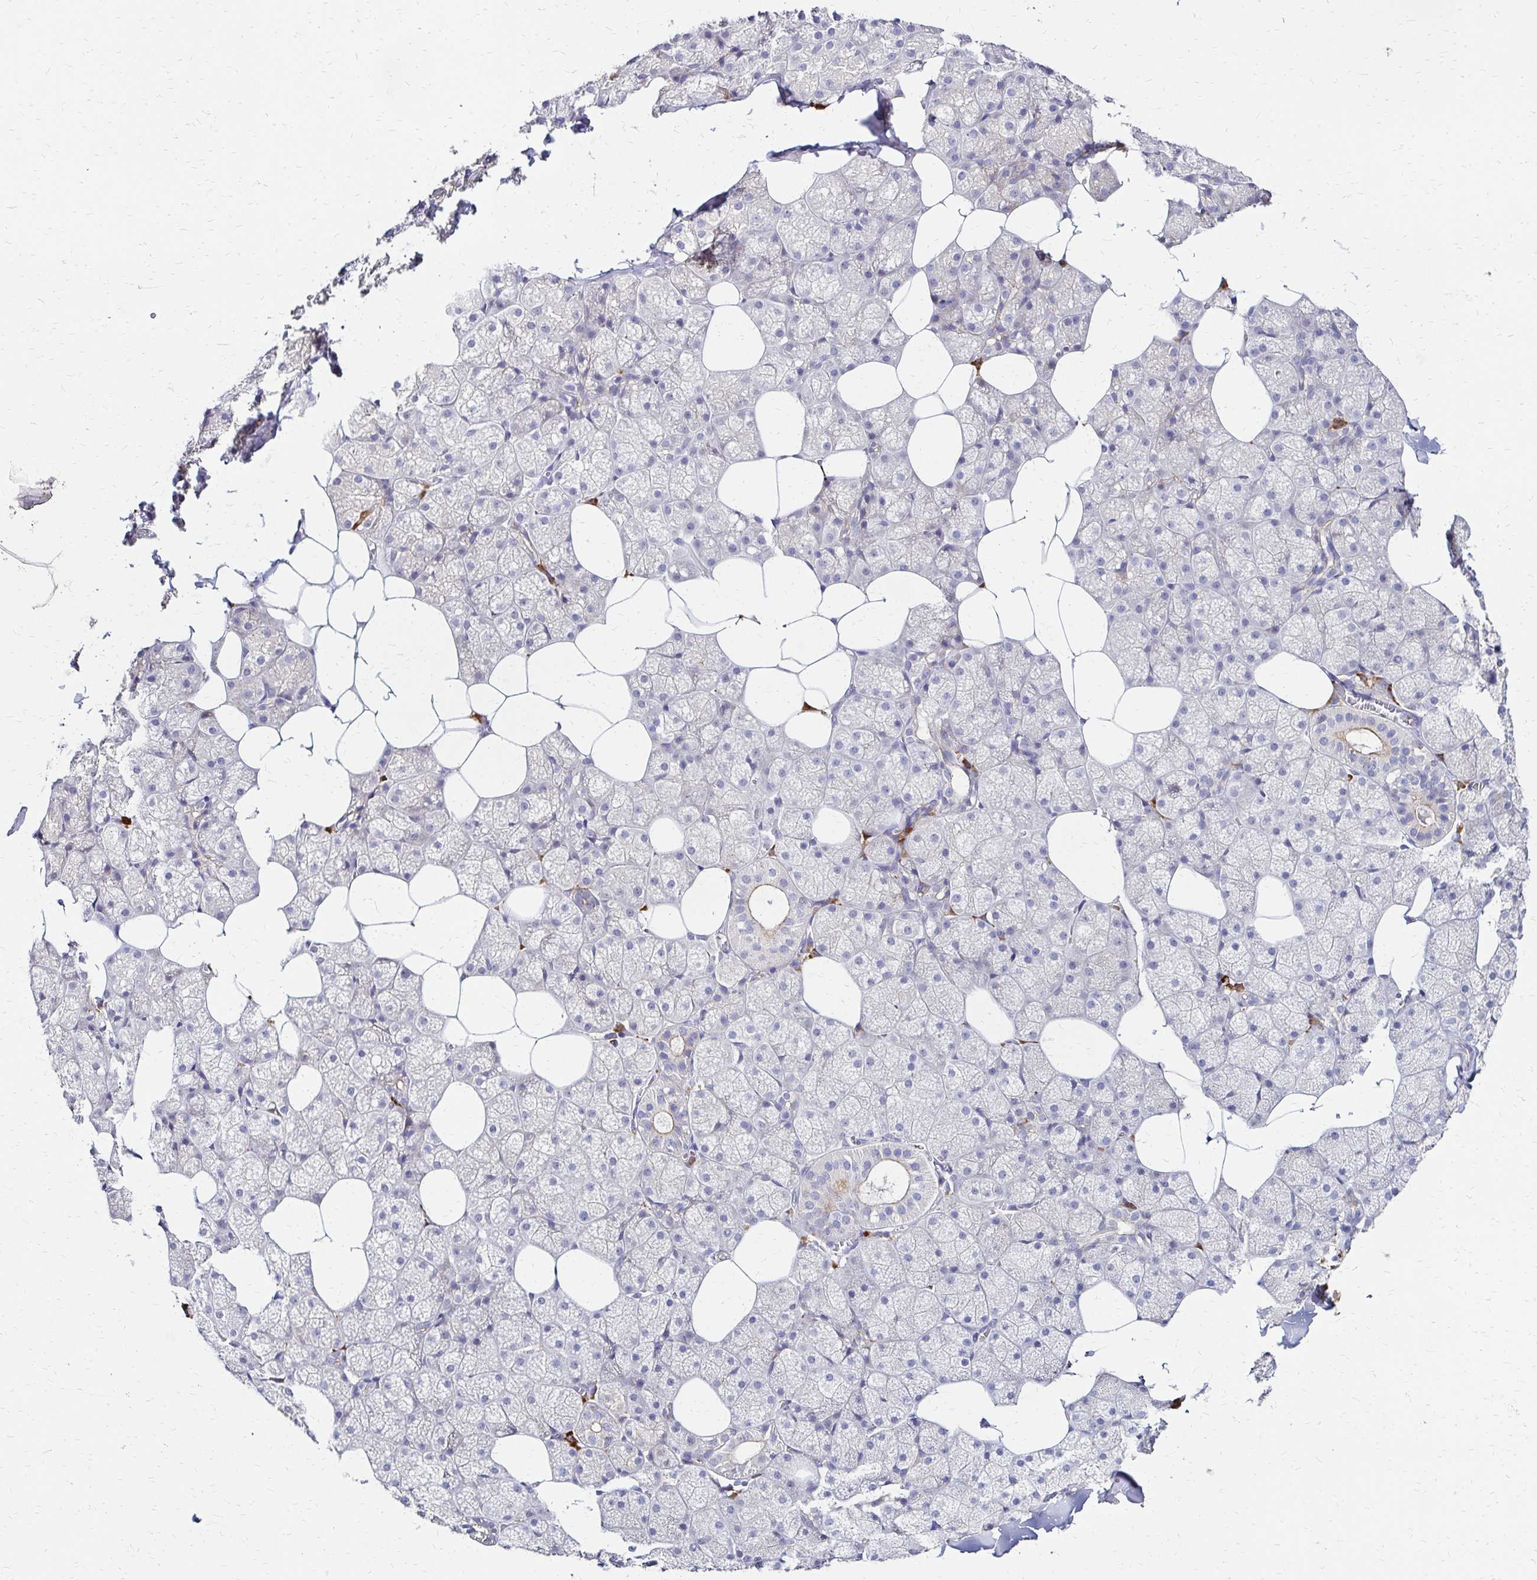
{"staining": {"intensity": "moderate", "quantity": "<25%", "location": "cytoplasmic/membranous"}, "tissue": "salivary gland", "cell_type": "Glandular cells", "image_type": "normal", "snomed": [{"axis": "morphology", "description": "Normal tissue, NOS"}, {"axis": "topography", "description": "Salivary gland"}, {"axis": "topography", "description": "Peripheral nerve tissue"}], "caption": "A brown stain highlights moderate cytoplasmic/membranous positivity of a protein in glandular cells of benign salivary gland. The protein of interest is shown in brown color, while the nuclei are stained blue.", "gene": "PRIMA1", "patient": {"sex": "male", "age": 38}}